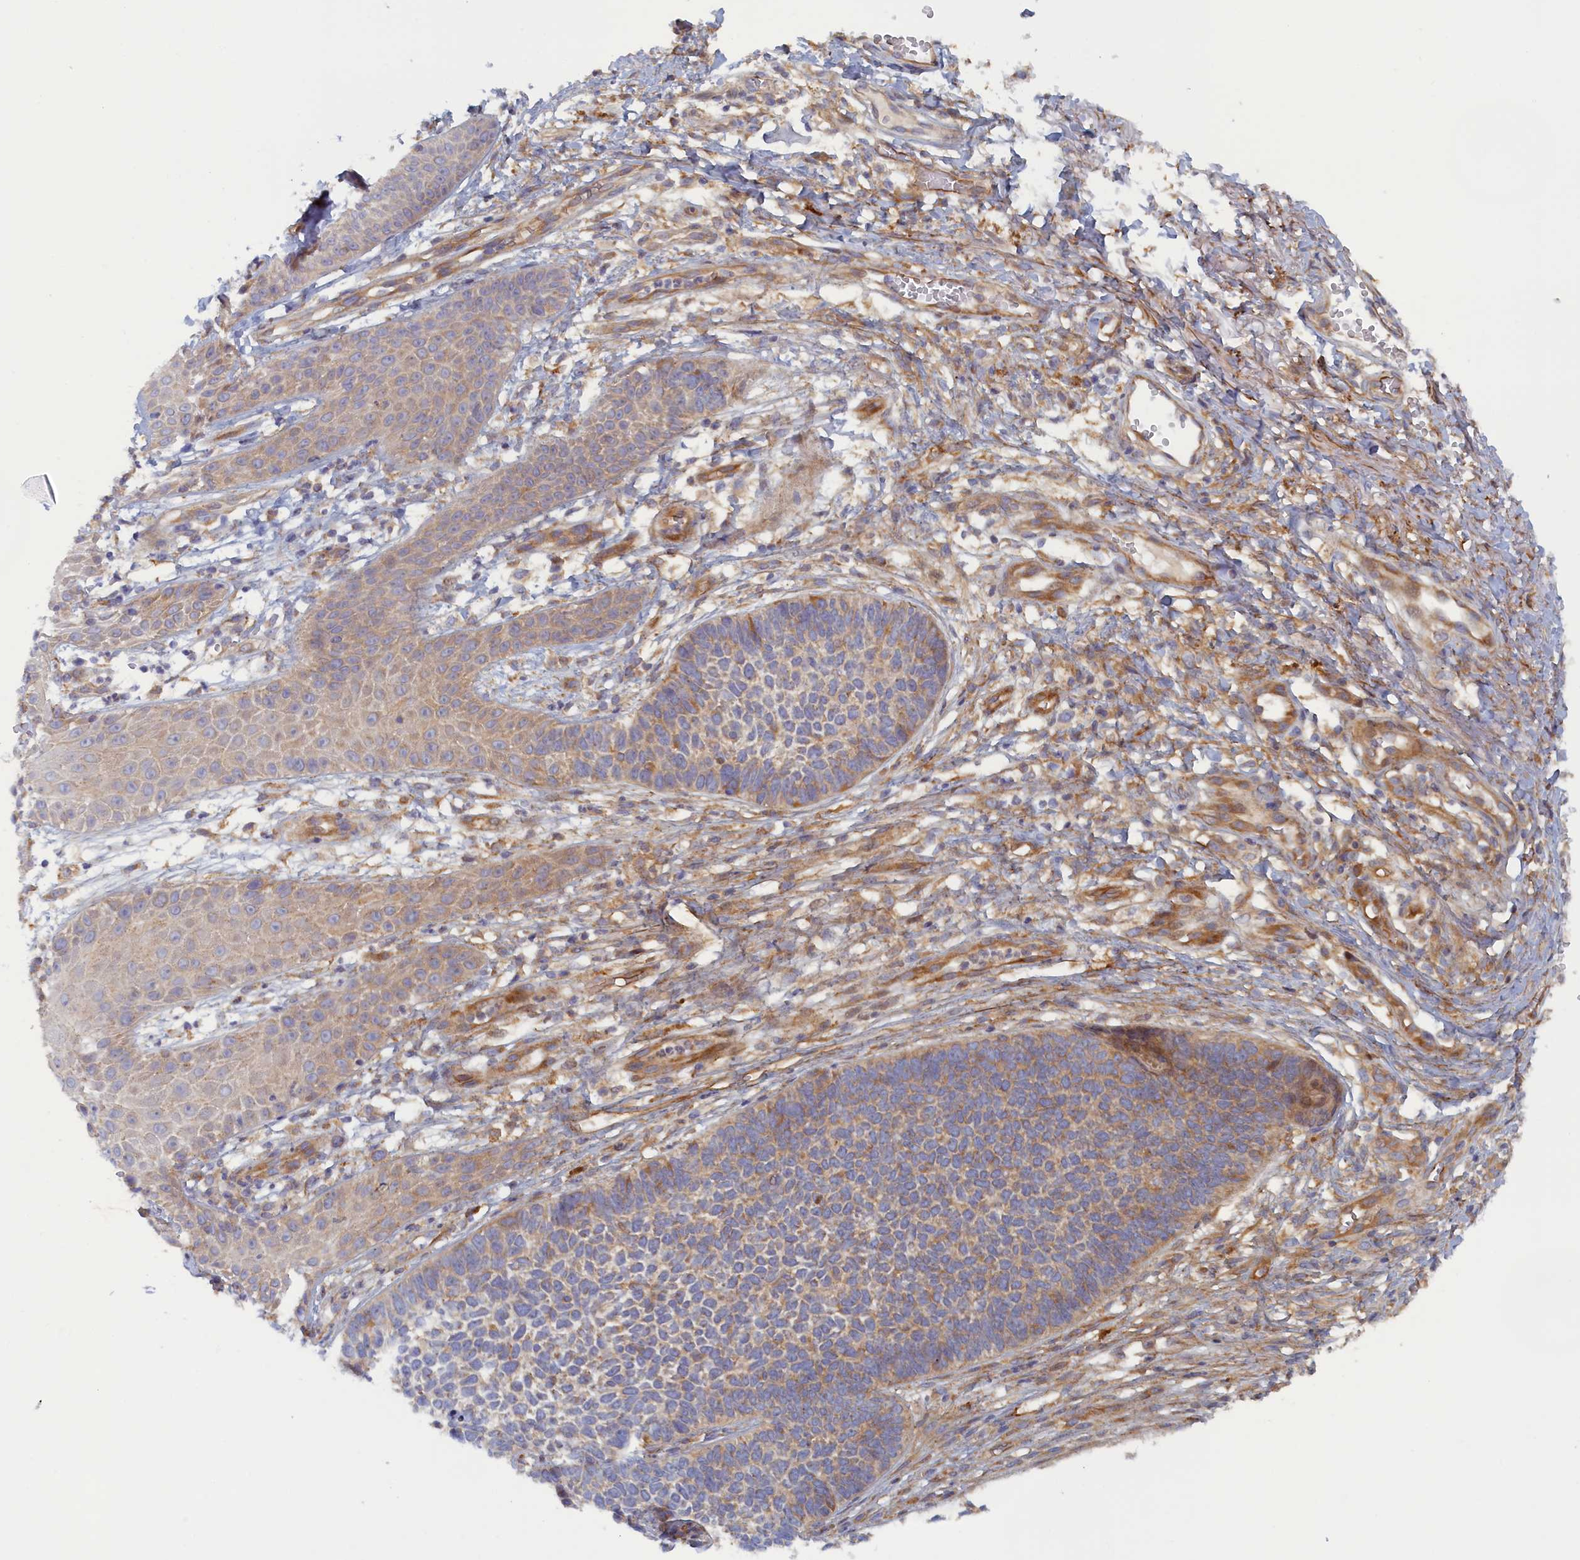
{"staining": {"intensity": "weak", "quantity": "25%-75%", "location": "cytoplasmic/membranous"}, "tissue": "skin cancer", "cell_type": "Tumor cells", "image_type": "cancer", "snomed": [{"axis": "morphology", "description": "Basal cell carcinoma"}, {"axis": "topography", "description": "Skin"}], "caption": "This photomicrograph demonstrates IHC staining of basal cell carcinoma (skin), with low weak cytoplasmic/membranous staining in approximately 25%-75% of tumor cells.", "gene": "TMEM196", "patient": {"sex": "female", "age": 84}}